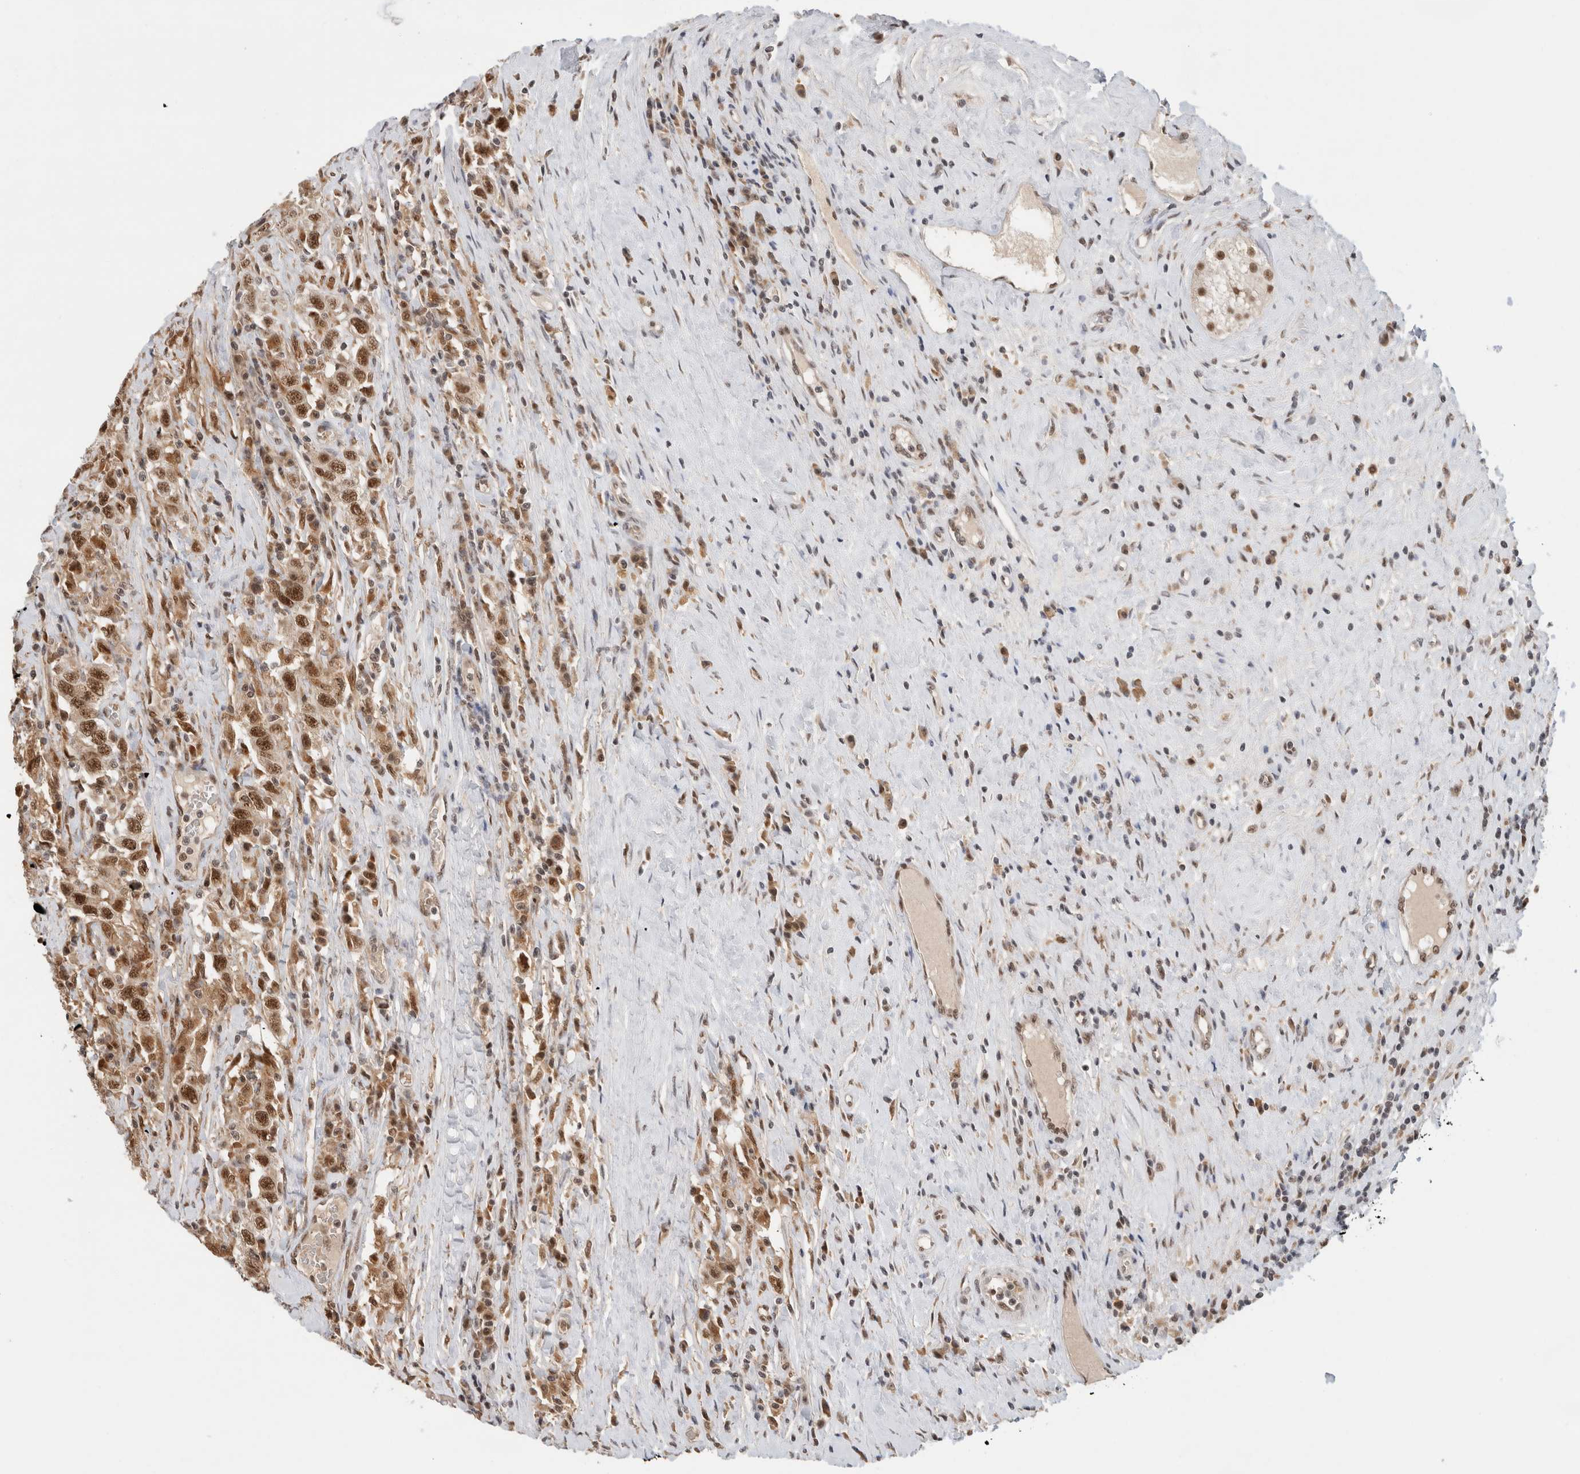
{"staining": {"intensity": "strong", "quantity": ">75%", "location": "cytoplasmic/membranous,nuclear"}, "tissue": "testis cancer", "cell_type": "Tumor cells", "image_type": "cancer", "snomed": [{"axis": "morphology", "description": "Seminoma, NOS"}, {"axis": "topography", "description": "Testis"}], "caption": "Testis seminoma tissue reveals strong cytoplasmic/membranous and nuclear expression in approximately >75% of tumor cells, visualized by immunohistochemistry.", "gene": "NCAPG2", "patient": {"sex": "male", "age": 41}}